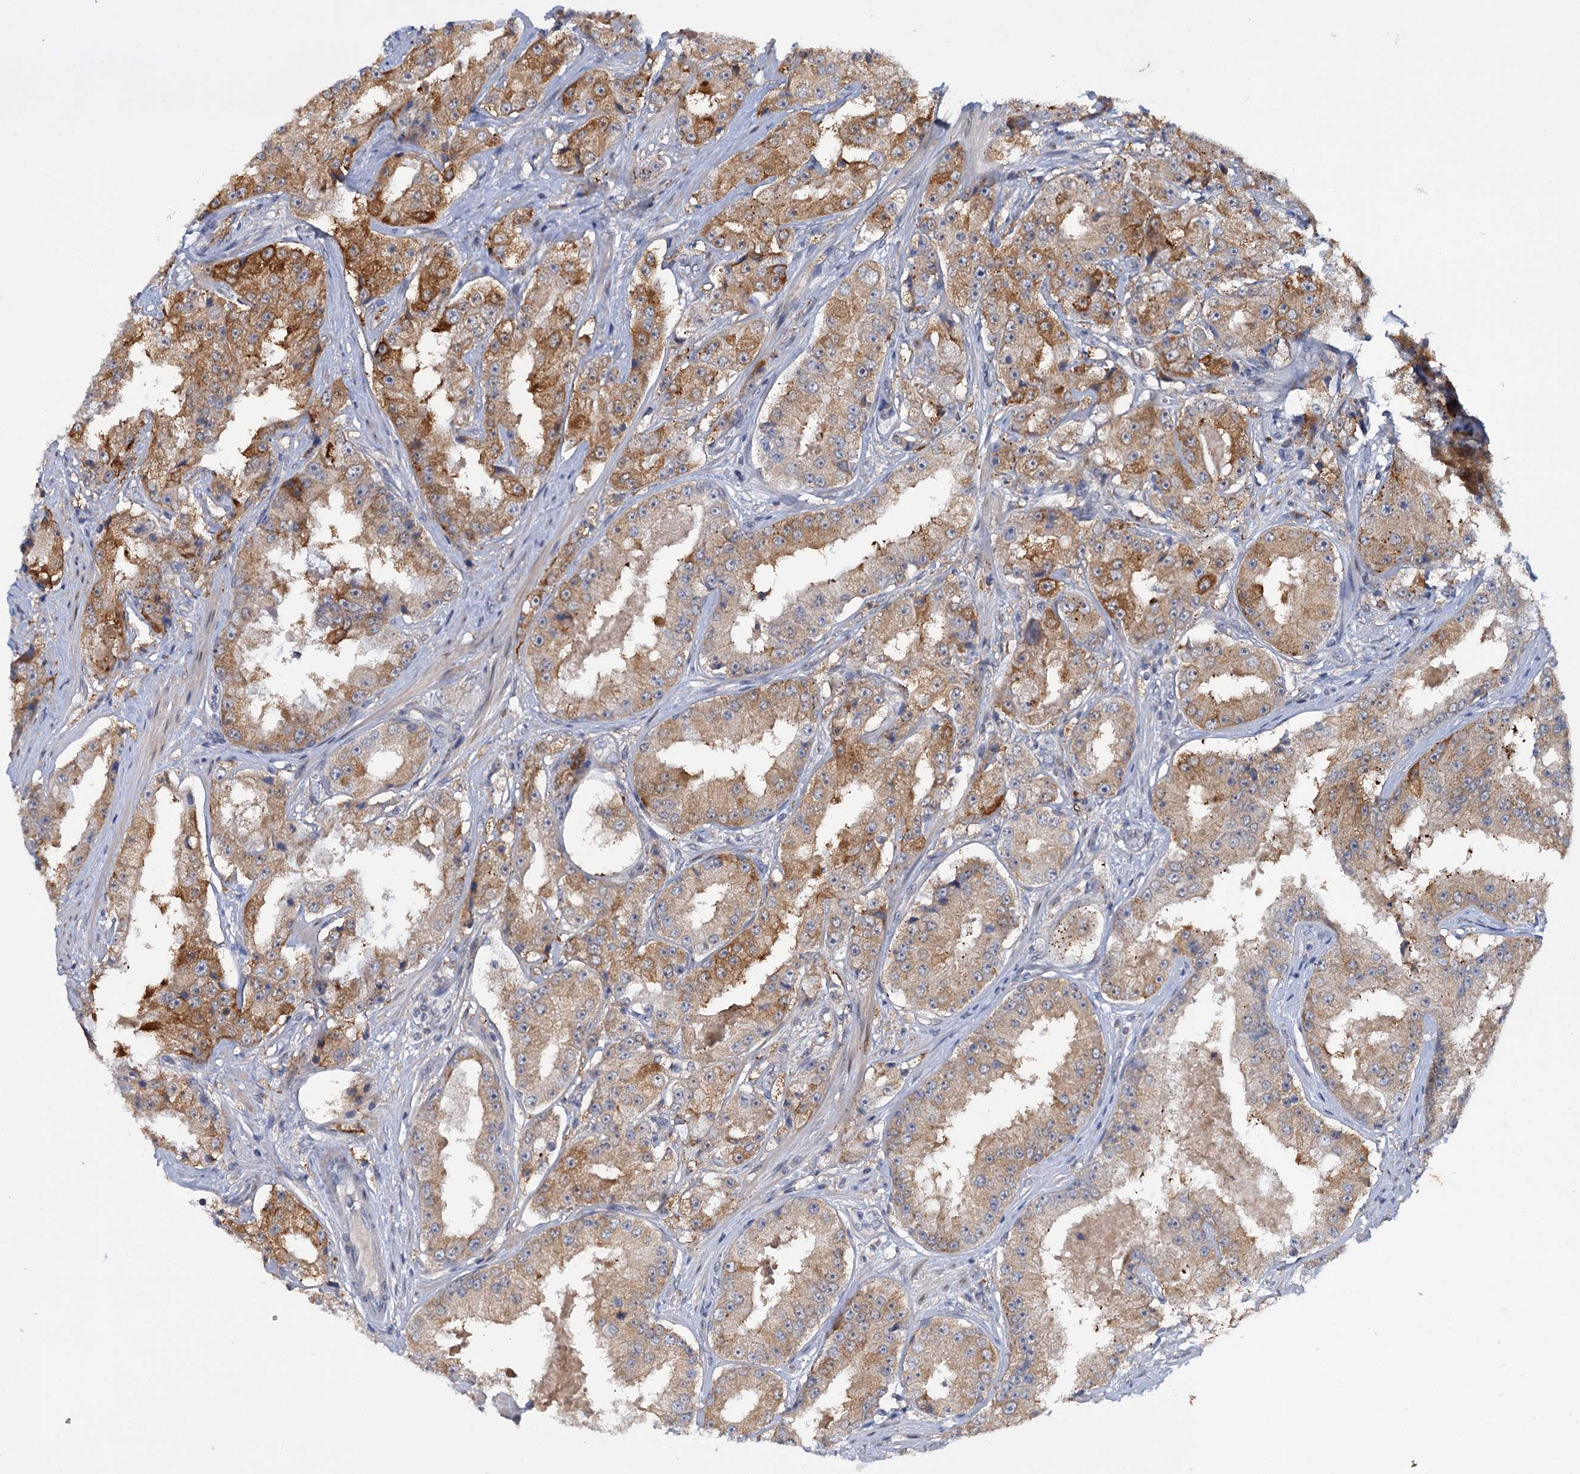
{"staining": {"intensity": "moderate", "quantity": ">75%", "location": "cytoplasmic/membranous"}, "tissue": "prostate cancer", "cell_type": "Tumor cells", "image_type": "cancer", "snomed": [{"axis": "morphology", "description": "Adenocarcinoma, High grade"}, {"axis": "topography", "description": "Prostate"}], "caption": "Prostate cancer (adenocarcinoma (high-grade)) was stained to show a protein in brown. There is medium levels of moderate cytoplasmic/membranous expression in approximately >75% of tumor cells.", "gene": "MID1IP1", "patient": {"sex": "male", "age": 73}}